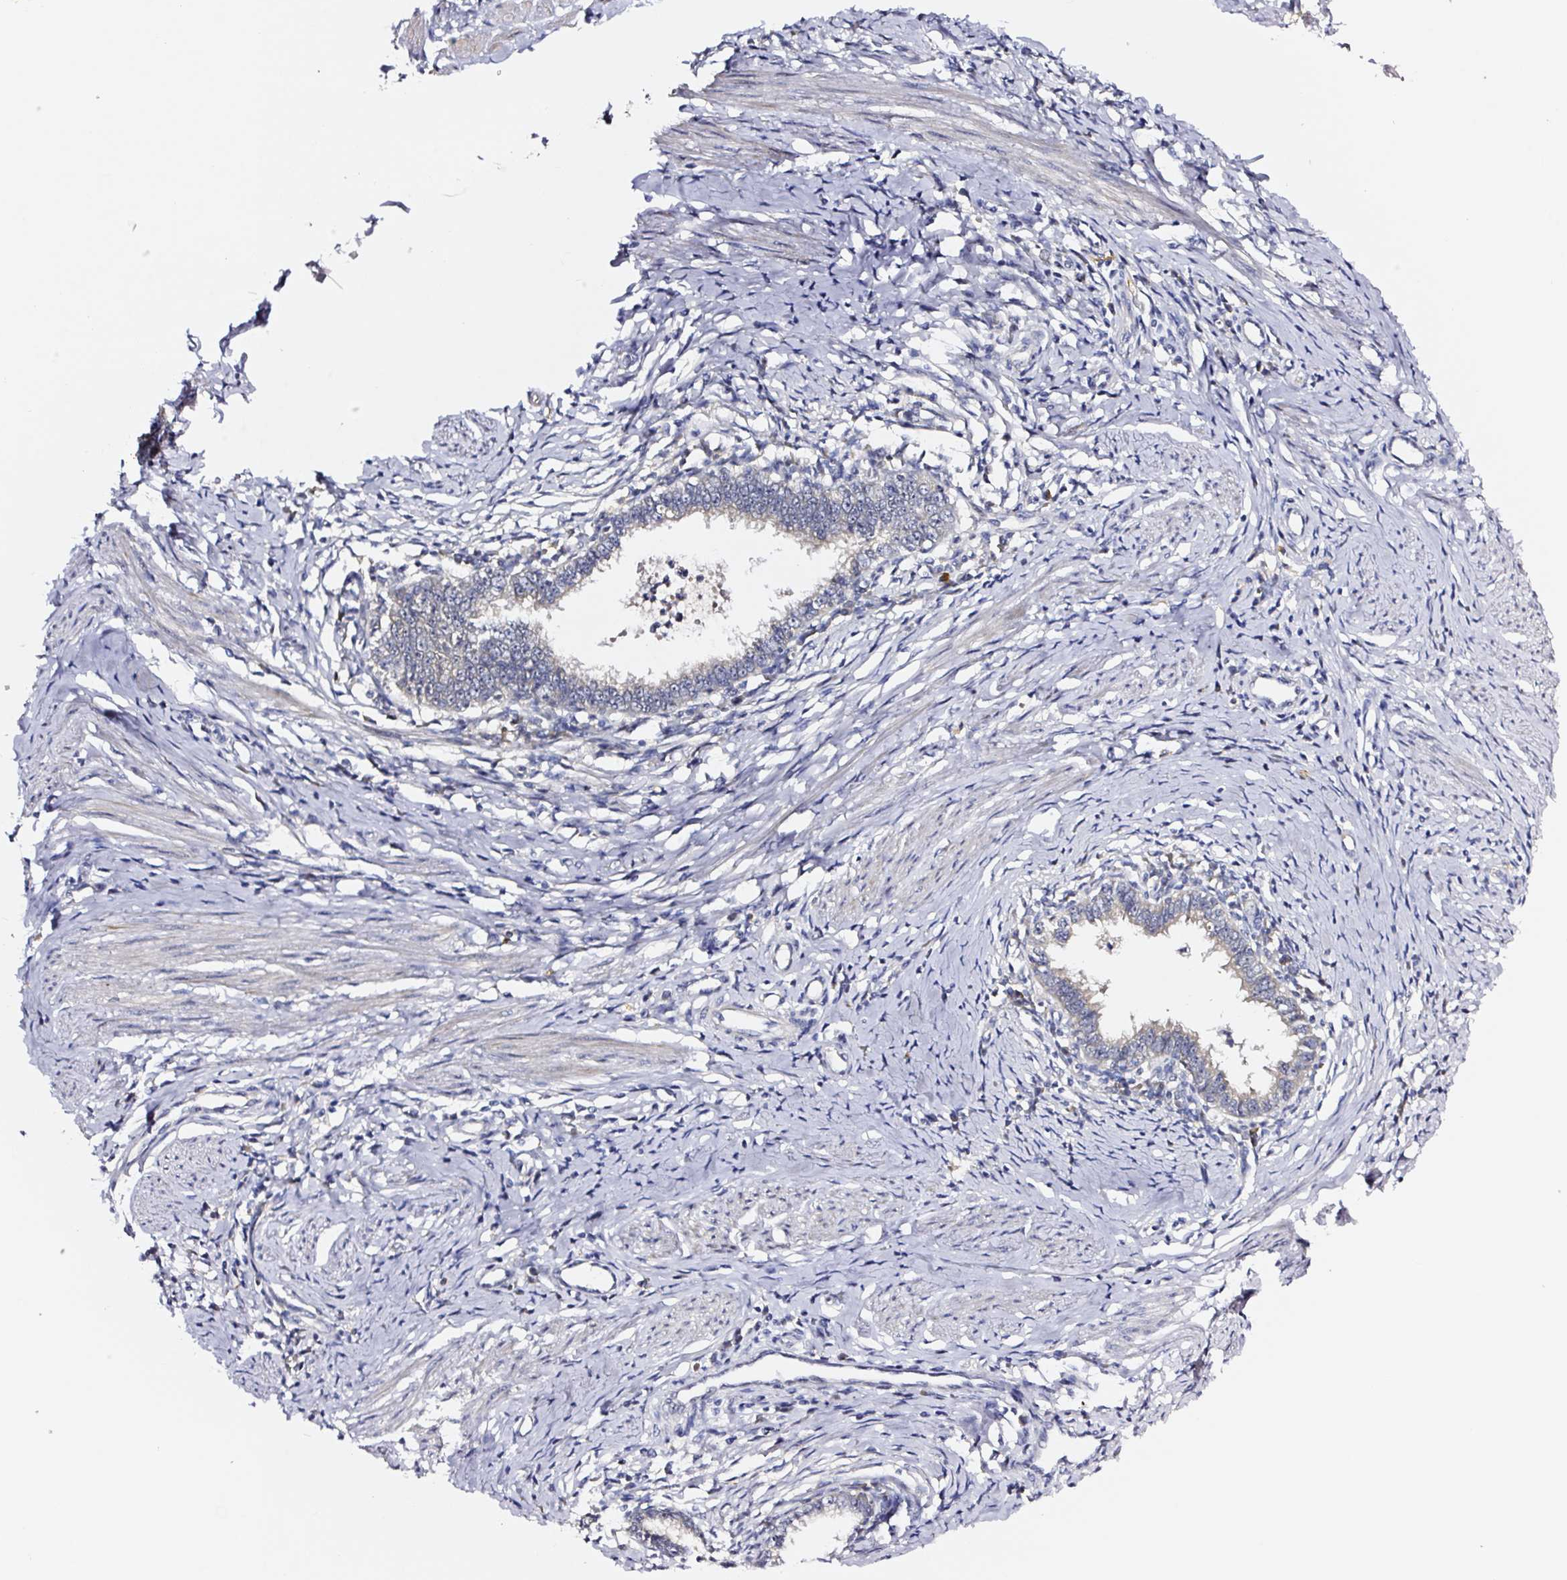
{"staining": {"intensity": "negative", "quantity": "none", "location": "none"}, "tissue": "cervical cancer", "cell_type": "Tumor cells", "image_type": "cancer", "snomed": [{"axis": "morphology", "description": "Adenocarcinoma, NOS"}, {"axis": "topography", "description": "Cervix"}], "caption": "Immunohistochemistry of human cervical cancer (adenocarcinoma) exhibits no staining in tumor cells. Brightfield microscopy of immunohistochemistry stained with DAB (3,3'-diaminobenzidine) (brown) and hematoxylin (blue), captured at high magnification.", "gene": "PRKAA2", "patient": {"sex": "female", "age": 36}}